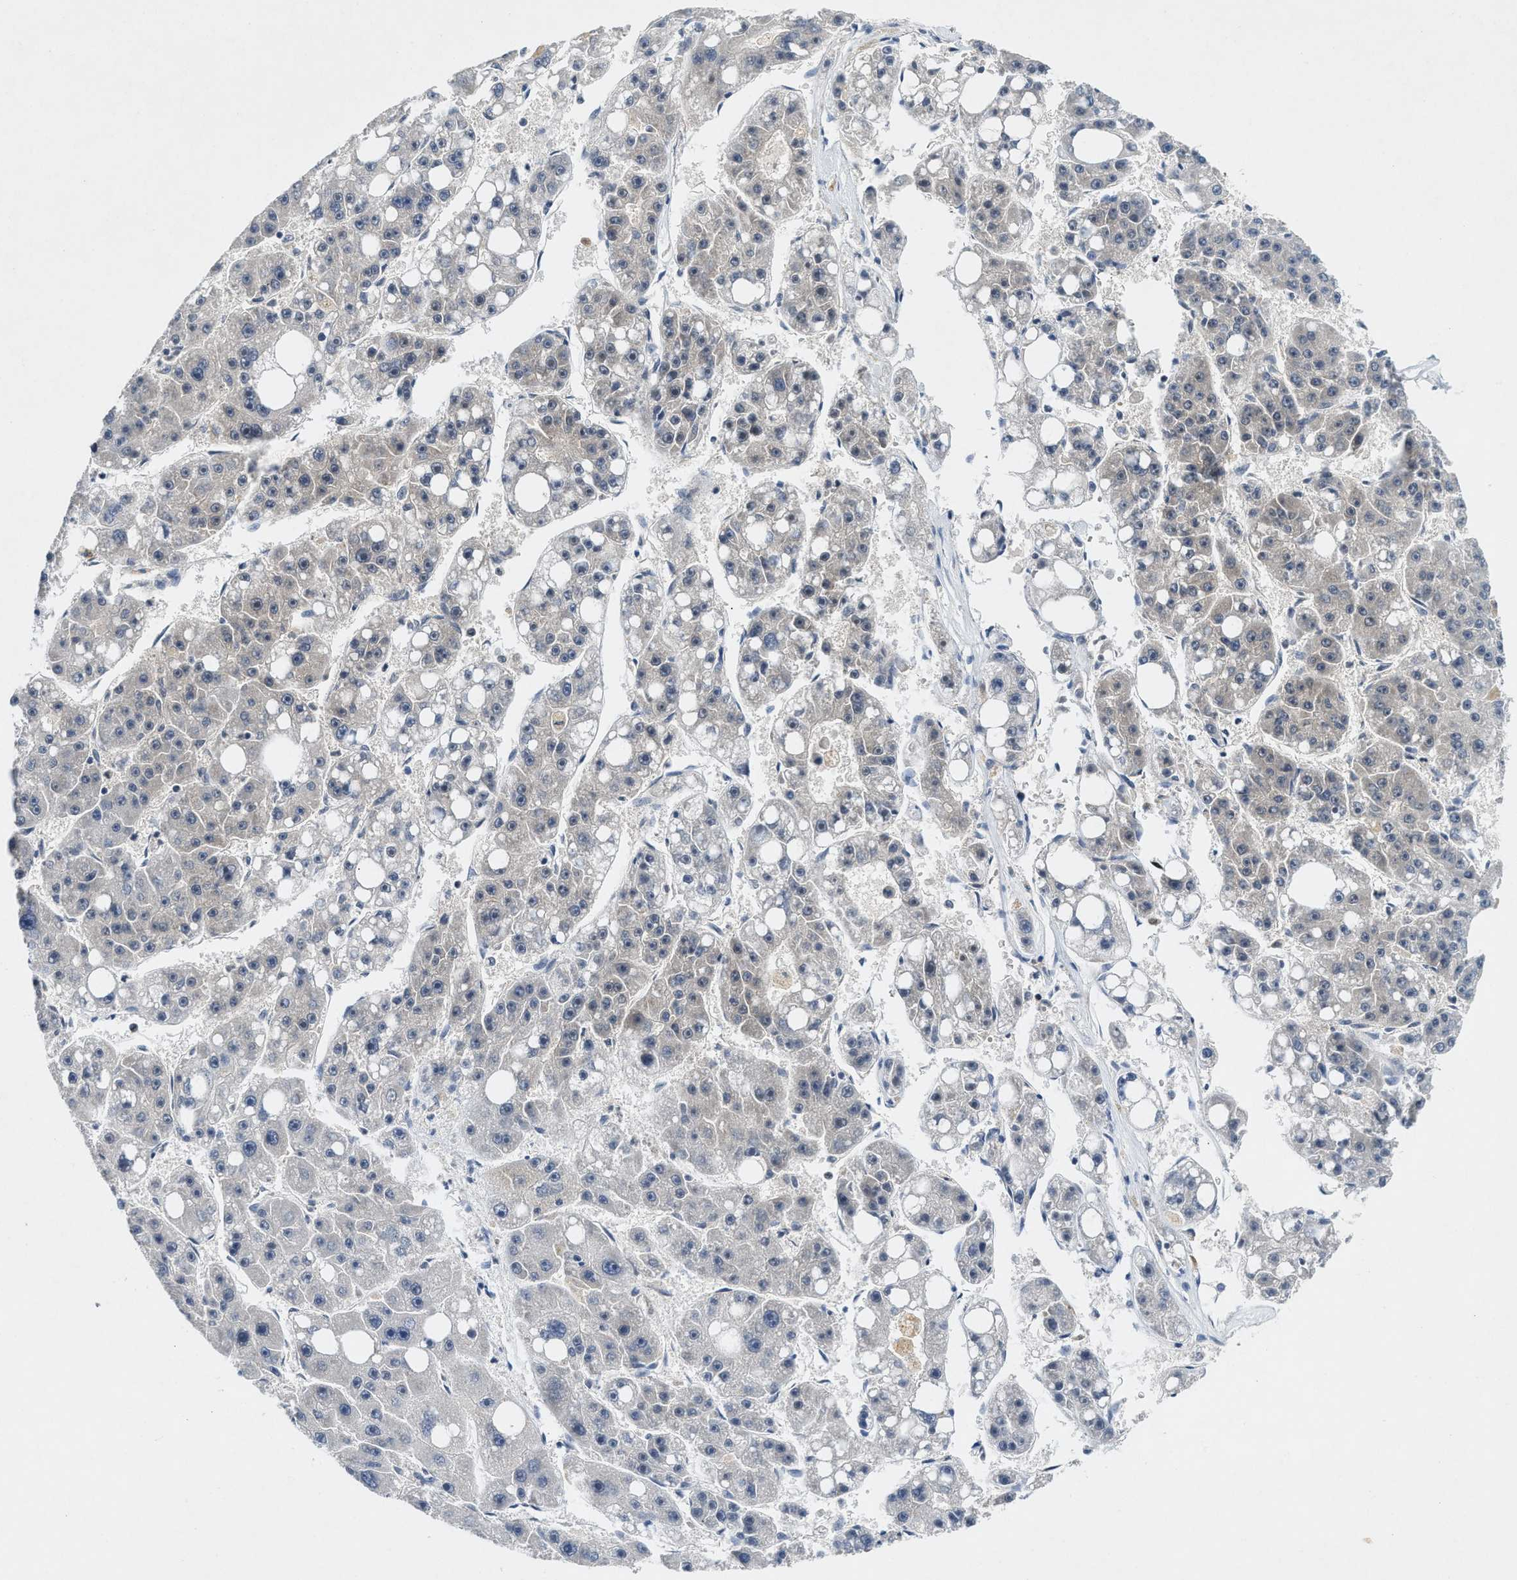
{"staining": {"intensity": "negative", "quantity": "none", "location": "none"}, "tissue": "liver cancer", "cell_type": "Tumor cells", "image_type": "cancer", "snomed": [{"axis": "morphology", "description": "Carcinoma, Hepatocellular, NOS"}, {"axis": "topography", "description": "Liver"}], "caption": "Immunohistochemistry photomicrograph of neoplastic tissue: liver hepatocellular carcinoma stained with DAB (3,3'-diaminobenzidine) shows no significant protein staining in tumor cells.", "gene": "NCOA1", "patient": {"sex": "female", "age": 61}}